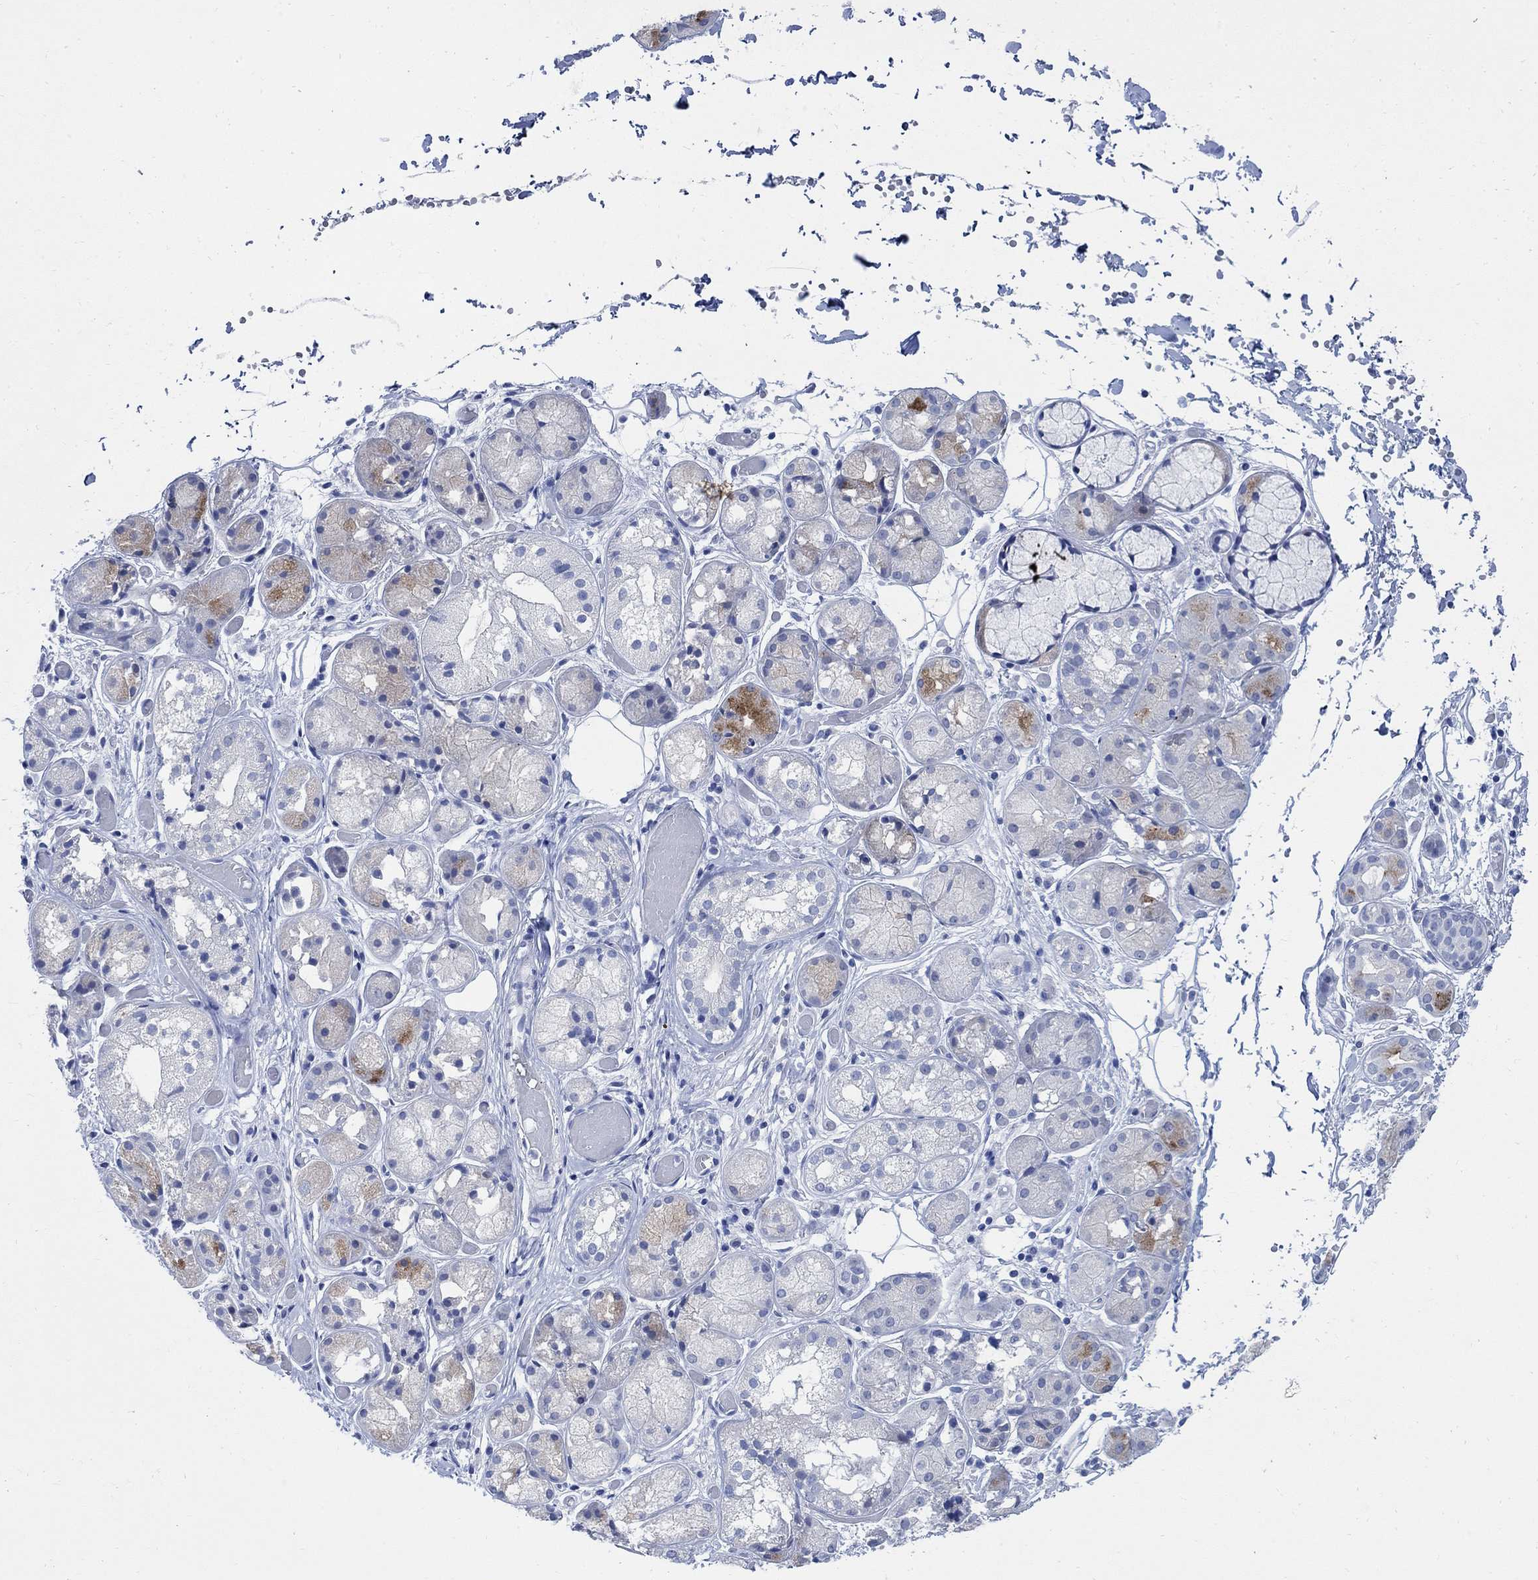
{"staining": {"intensity": "strong", "quantity": "<25%", "location": "cytoplasmic/membranous"}, "tissue": "salivary gland", "cell_type": "Glandular cells", "image_type": "normal", "snomed": [{"axis": "morphology", "description": "Normal tissue, NOS"}, {"axis": "topography", "description": "Salivary gland"}, {"axis": "topography", "description": "Peripheral nerve tissue"}], "caption": "Human salivary gland stained with a brown dye exhibits strong cytoplasmic/membranous positive positivity in approximately <25% of glandular cells.", "gene": "CAMK2N1", "patient": {"sex": "male", "age": 71}}